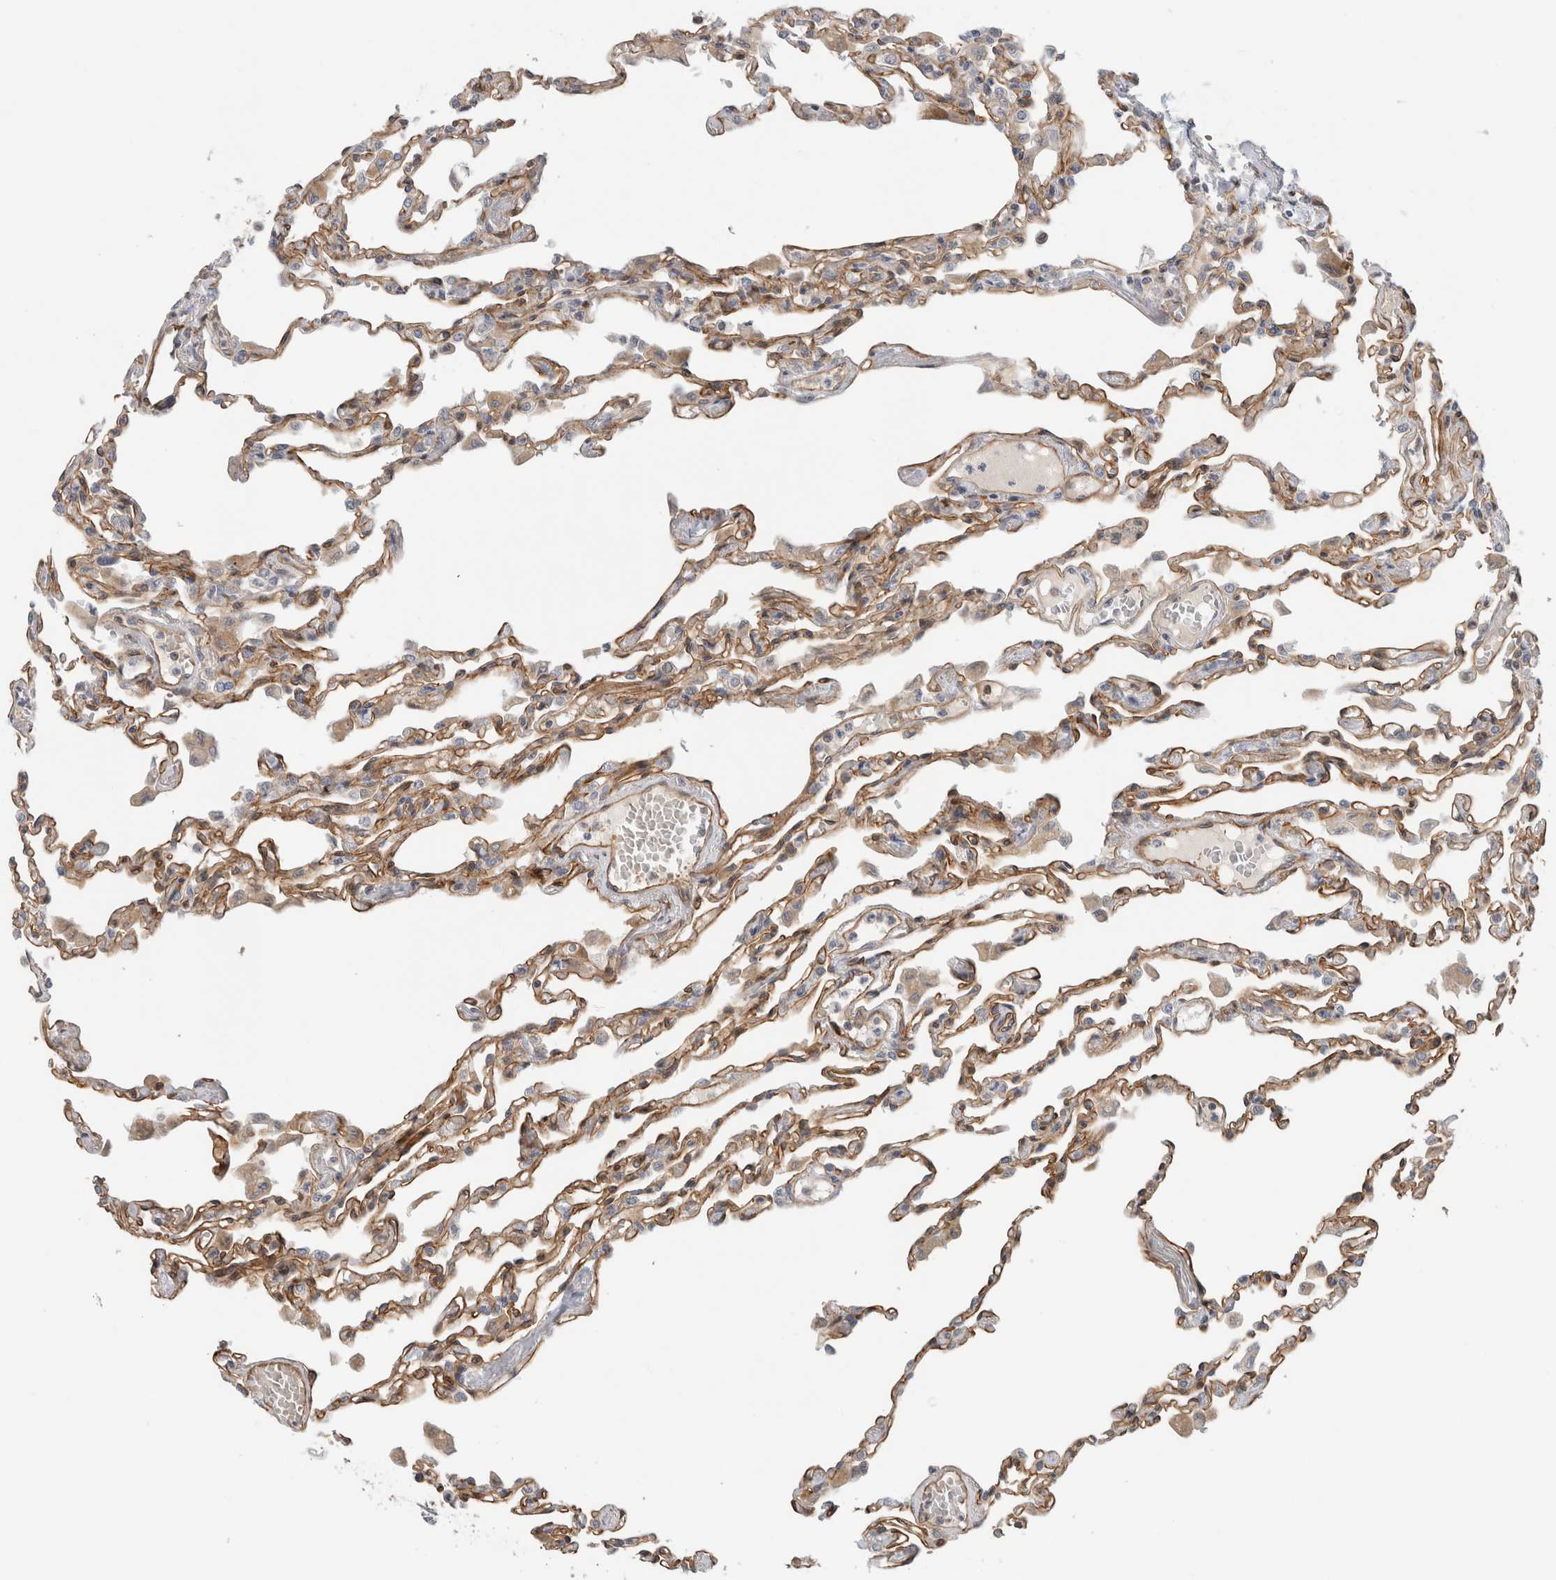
{"staining": {"intensity": "moderate", "quantity": ">75%", "location": "cytoplasmic/membranous"}, "tissue": "lung", "cell_type": "Alveolar cells", "image_type": "normal", "snomed": [{"axis": "morphology", "description": "Normal tissue, NOS"}, {"axis": "topography", "description": "Bronchus"}, {"axis": "topography", "description": "Lung"}], "caption": "Protein analysis of unremarkable lung displays moderate cytoplasmic/membranous expression in approximately >75% of alveolar cells.", "gene": "KPNA5", "patient": {"sex": "female", "age": 49}}